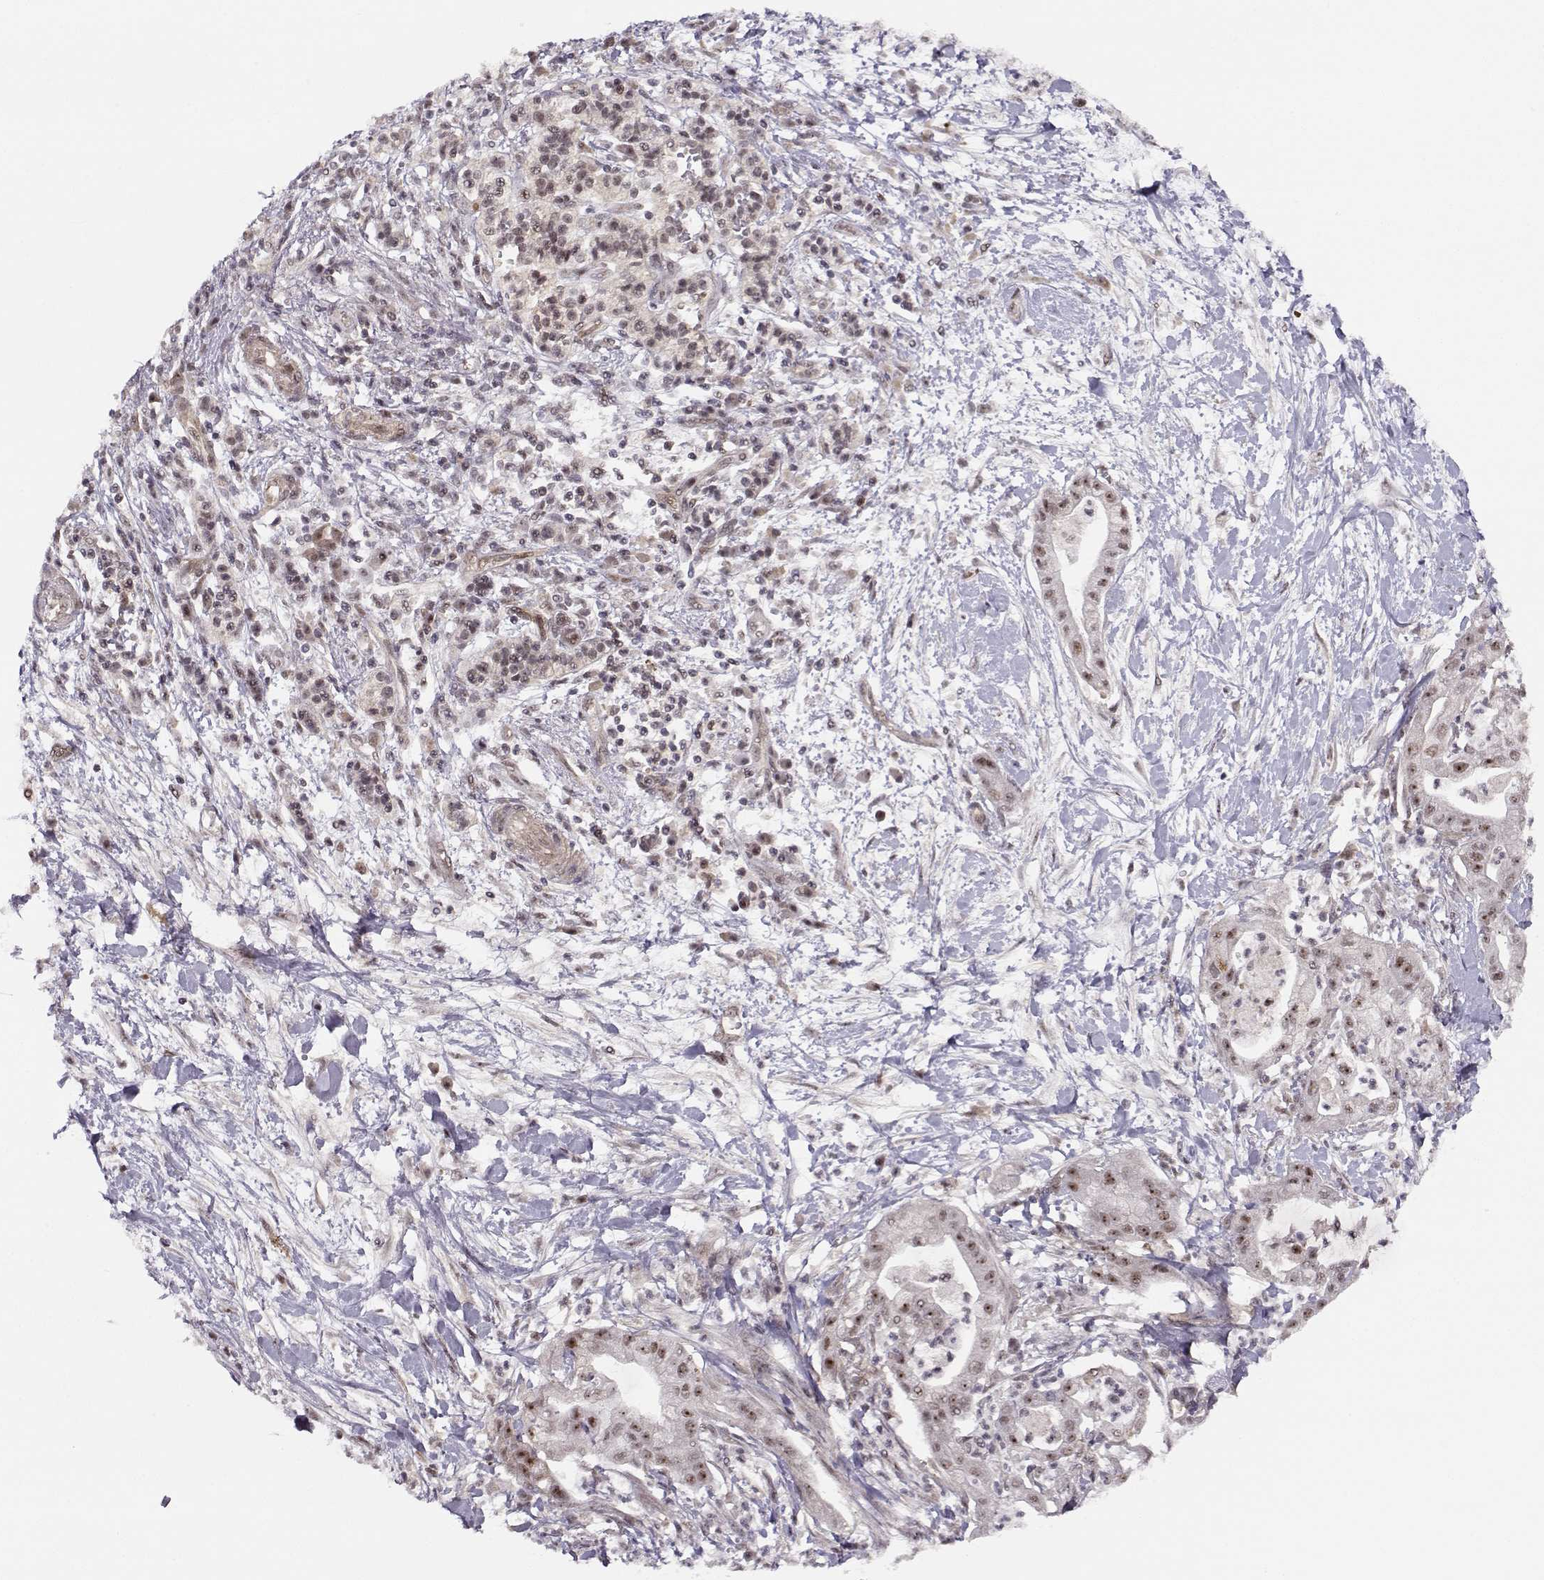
{"staining": {"intensity": "moderate", "quantity": ">75%", "location": "nuclear"}, "tissue": "pancreatic cancer", "cell_type": "Tumor cells", "image_type": "cancer", "snomed": [{"axis": "morphology", "description": "Normal tissue, NOS"}, {"axis": "morphology", "description": "Adenocarcinoma, NOS"}, {"axis": "topography", "description": "Lymph node"}, {"axis": "topography", "description": "Pancreas"}], "caption": "Pancreatic adenocarcinoma was stained to show a protein in brown. There is medium levels of moderate nuclear staining in about >75% of tumor cells.", "gene": "CIR1", "patient": {"sex": "female", "age": 58}}